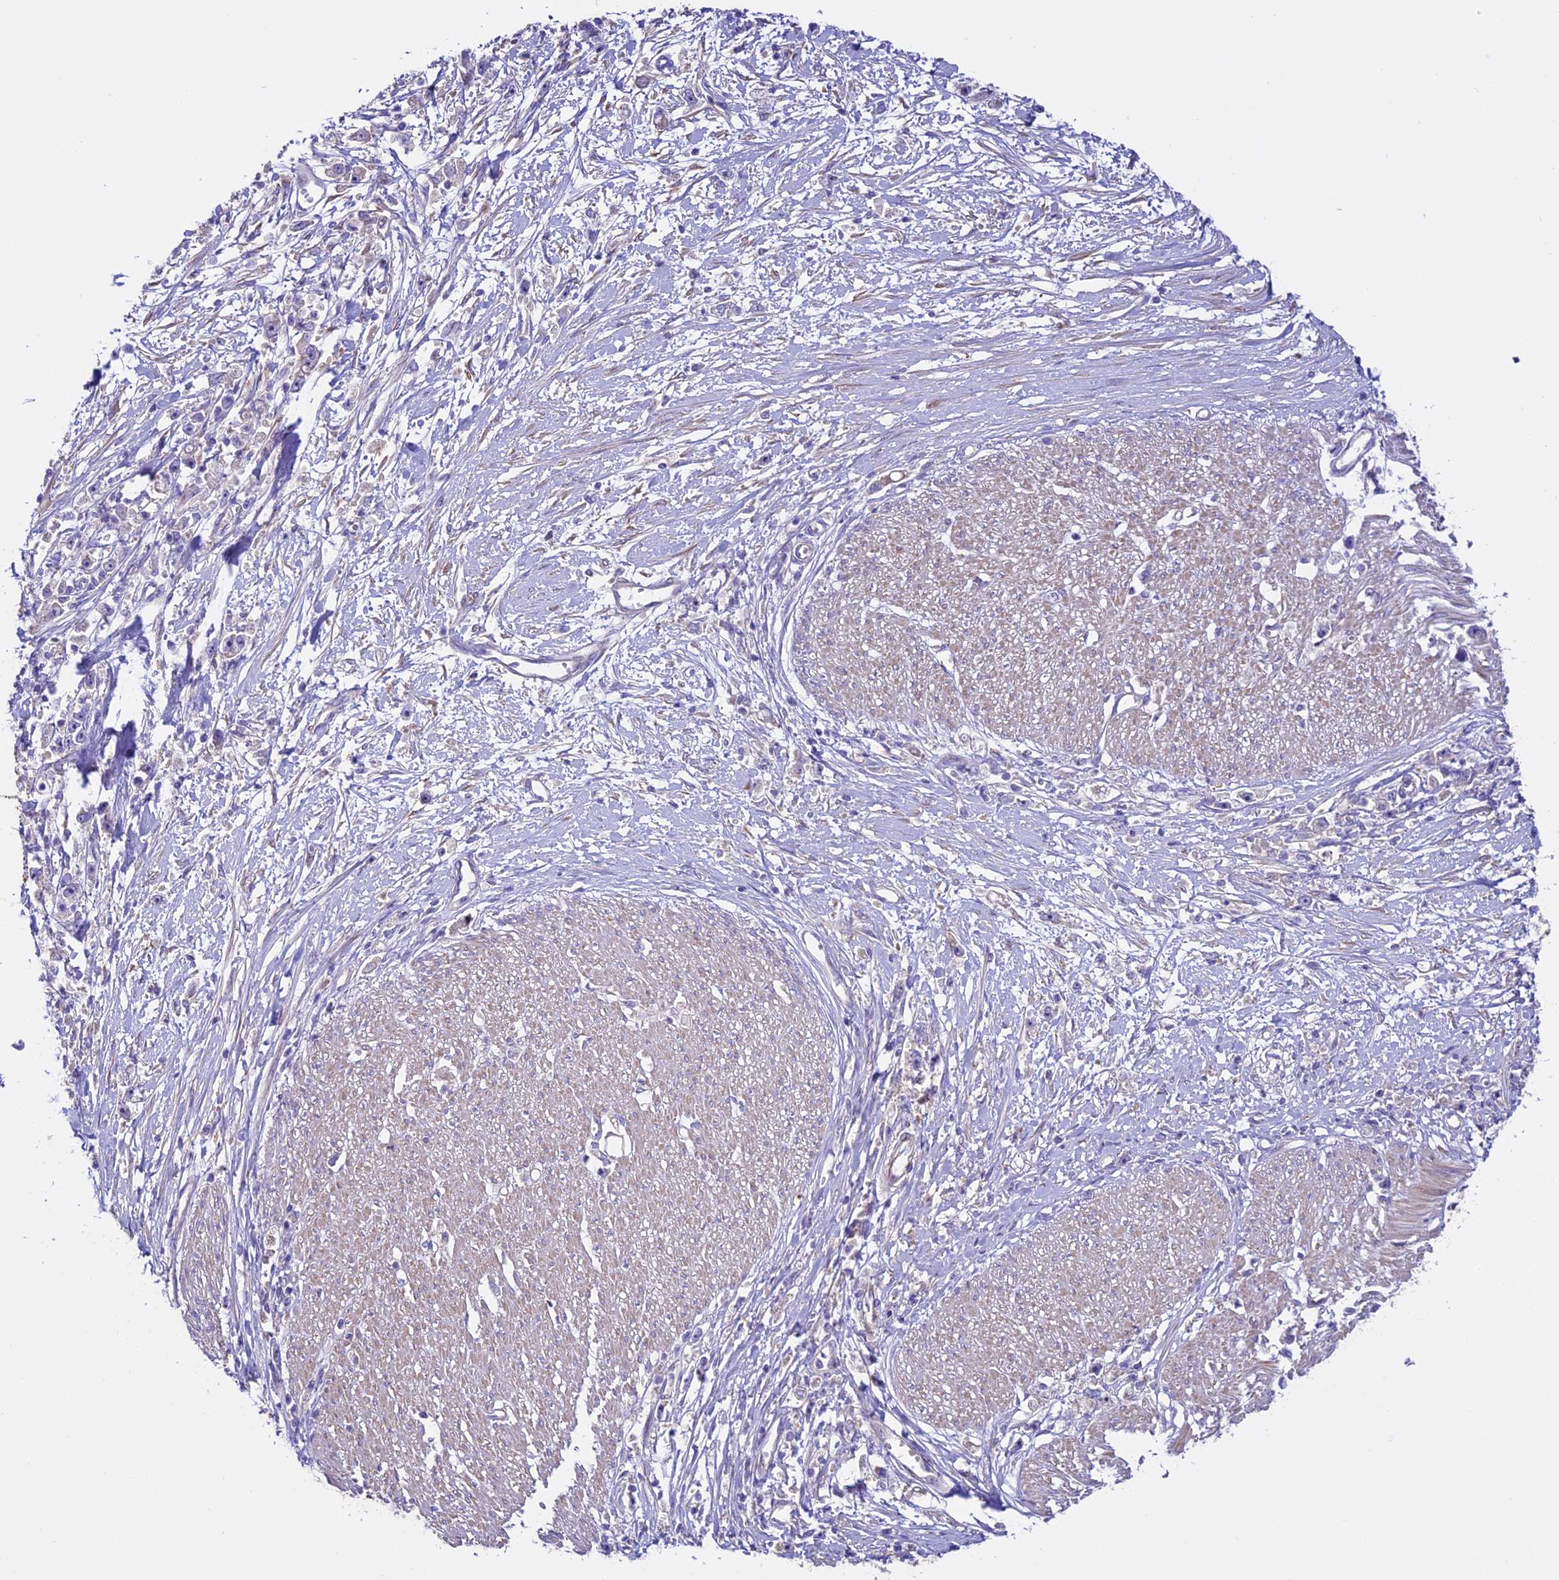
{"staining": {"intensity": "negative", "quantity": "none", "location": "none"}, "tissue": "stomach cancer", "cell_type": "Tumor cells", "image_type": "cancer", "snomed": [{"axis": "morphology", "description": "Adenocarcinoma, NOS"}, {"axis": "topography", "description": "Stomach"}], "caption": "Tumor cells are negative for brown protein staining in stomach cancer (adenocarcinoma).", "gene": "SPIRE1", "patient": {"sex": "female", "age": 59}}